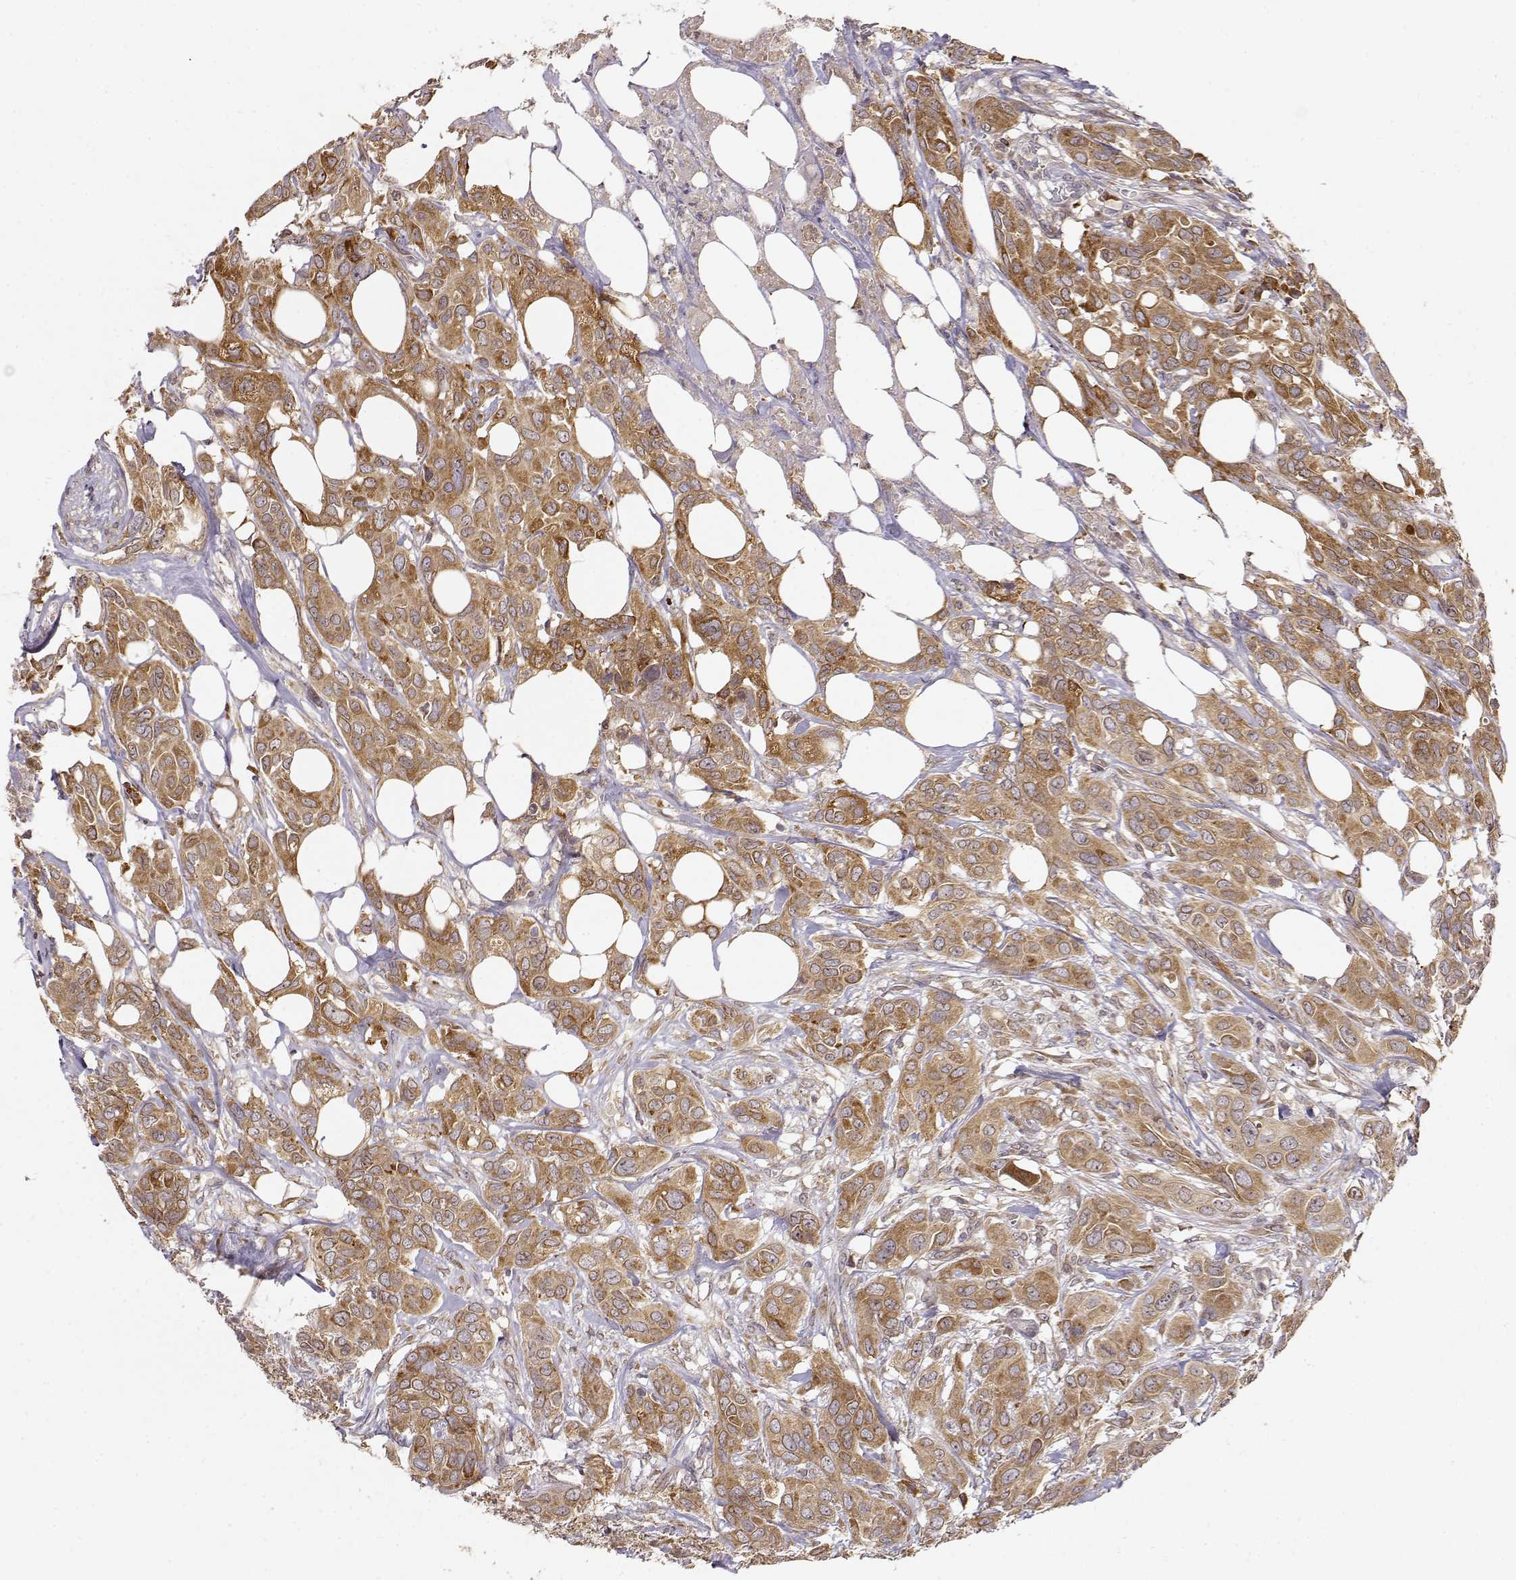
{"staining": {"intensity": "moderate", "quantity": ">75%", "location": "cytoplasmic/membranous"}, "tissue": "urothelial cancer", "cell_type": "Tumor cells", "image_type": "cancer", "snomed": [{"axis": "morphology", "description": "Urothelial carcinoma, NOS"}, {"axis": "morphology", "description": "Urothelial carcinoma, High grade"}, {"axis": "topography", "description": "Urinary bladder"}], "caption": "Immunohistochemistry (IHC) histopathology image of urothelial cancer stained for a protein (brown), which shows medium levels of moderate cytoplasmic/membranous staining in approximately >75% of tumor cells.", "gene": "ERGIC2", "patient": {"sex": "male", "age": 63}}